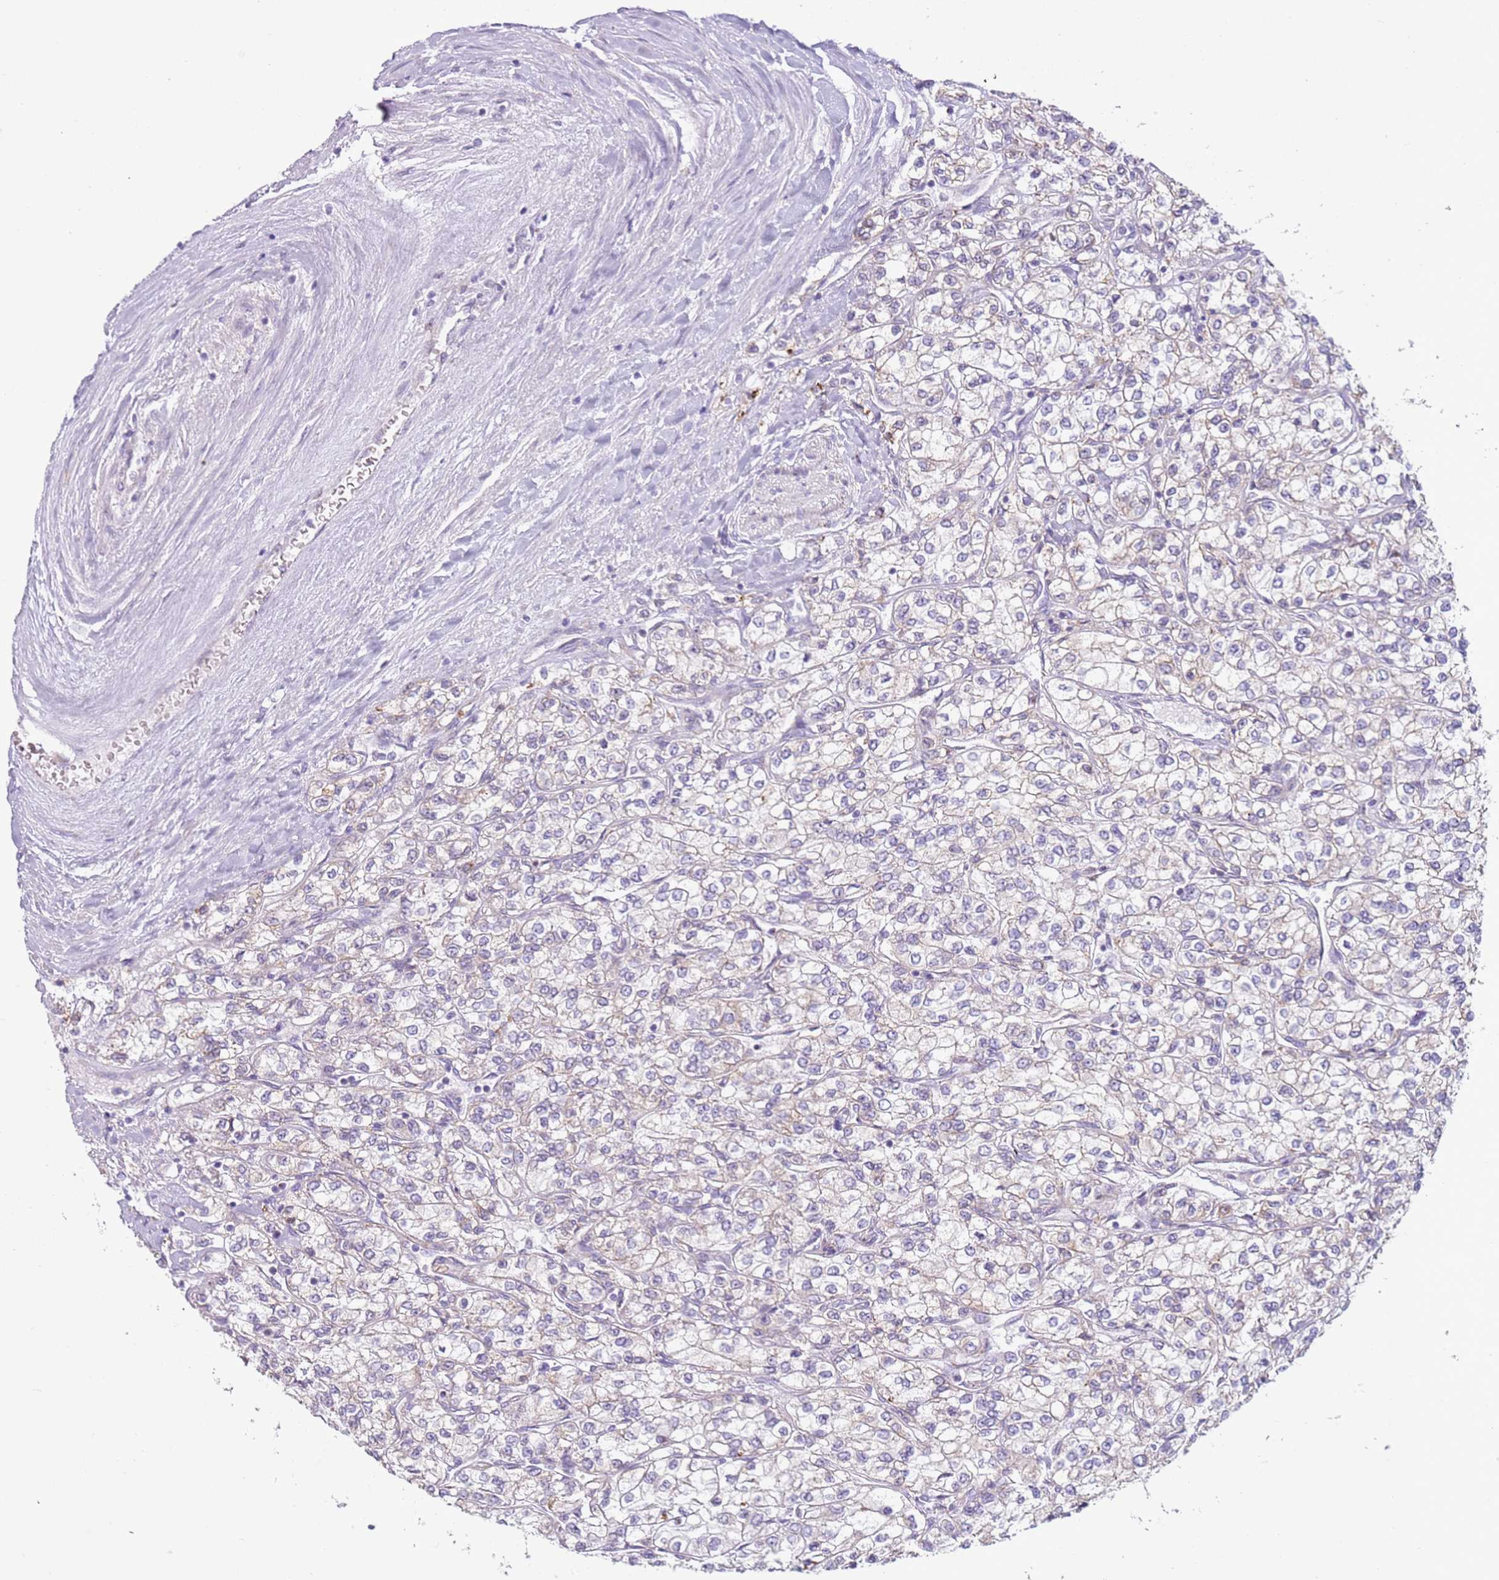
{"staining": {"intensity": "weak", "quantity": "<25%", "location": "cytoplasmic/membranous"}, "tissue": "renal cancer", "cell_type": "Tumor cells", "image_type": "cancer", "snomed": [{"axis": "morphology", "description": "Adenocarcinoma, NOS"}, {"axis": "topography", "description": "Kidney"}], "caption": "Tumor cells show no significant protein expression in adenocarcinoma (renal).", "gene": "OAF", "patient": {"sex": "male", "age": 80}}